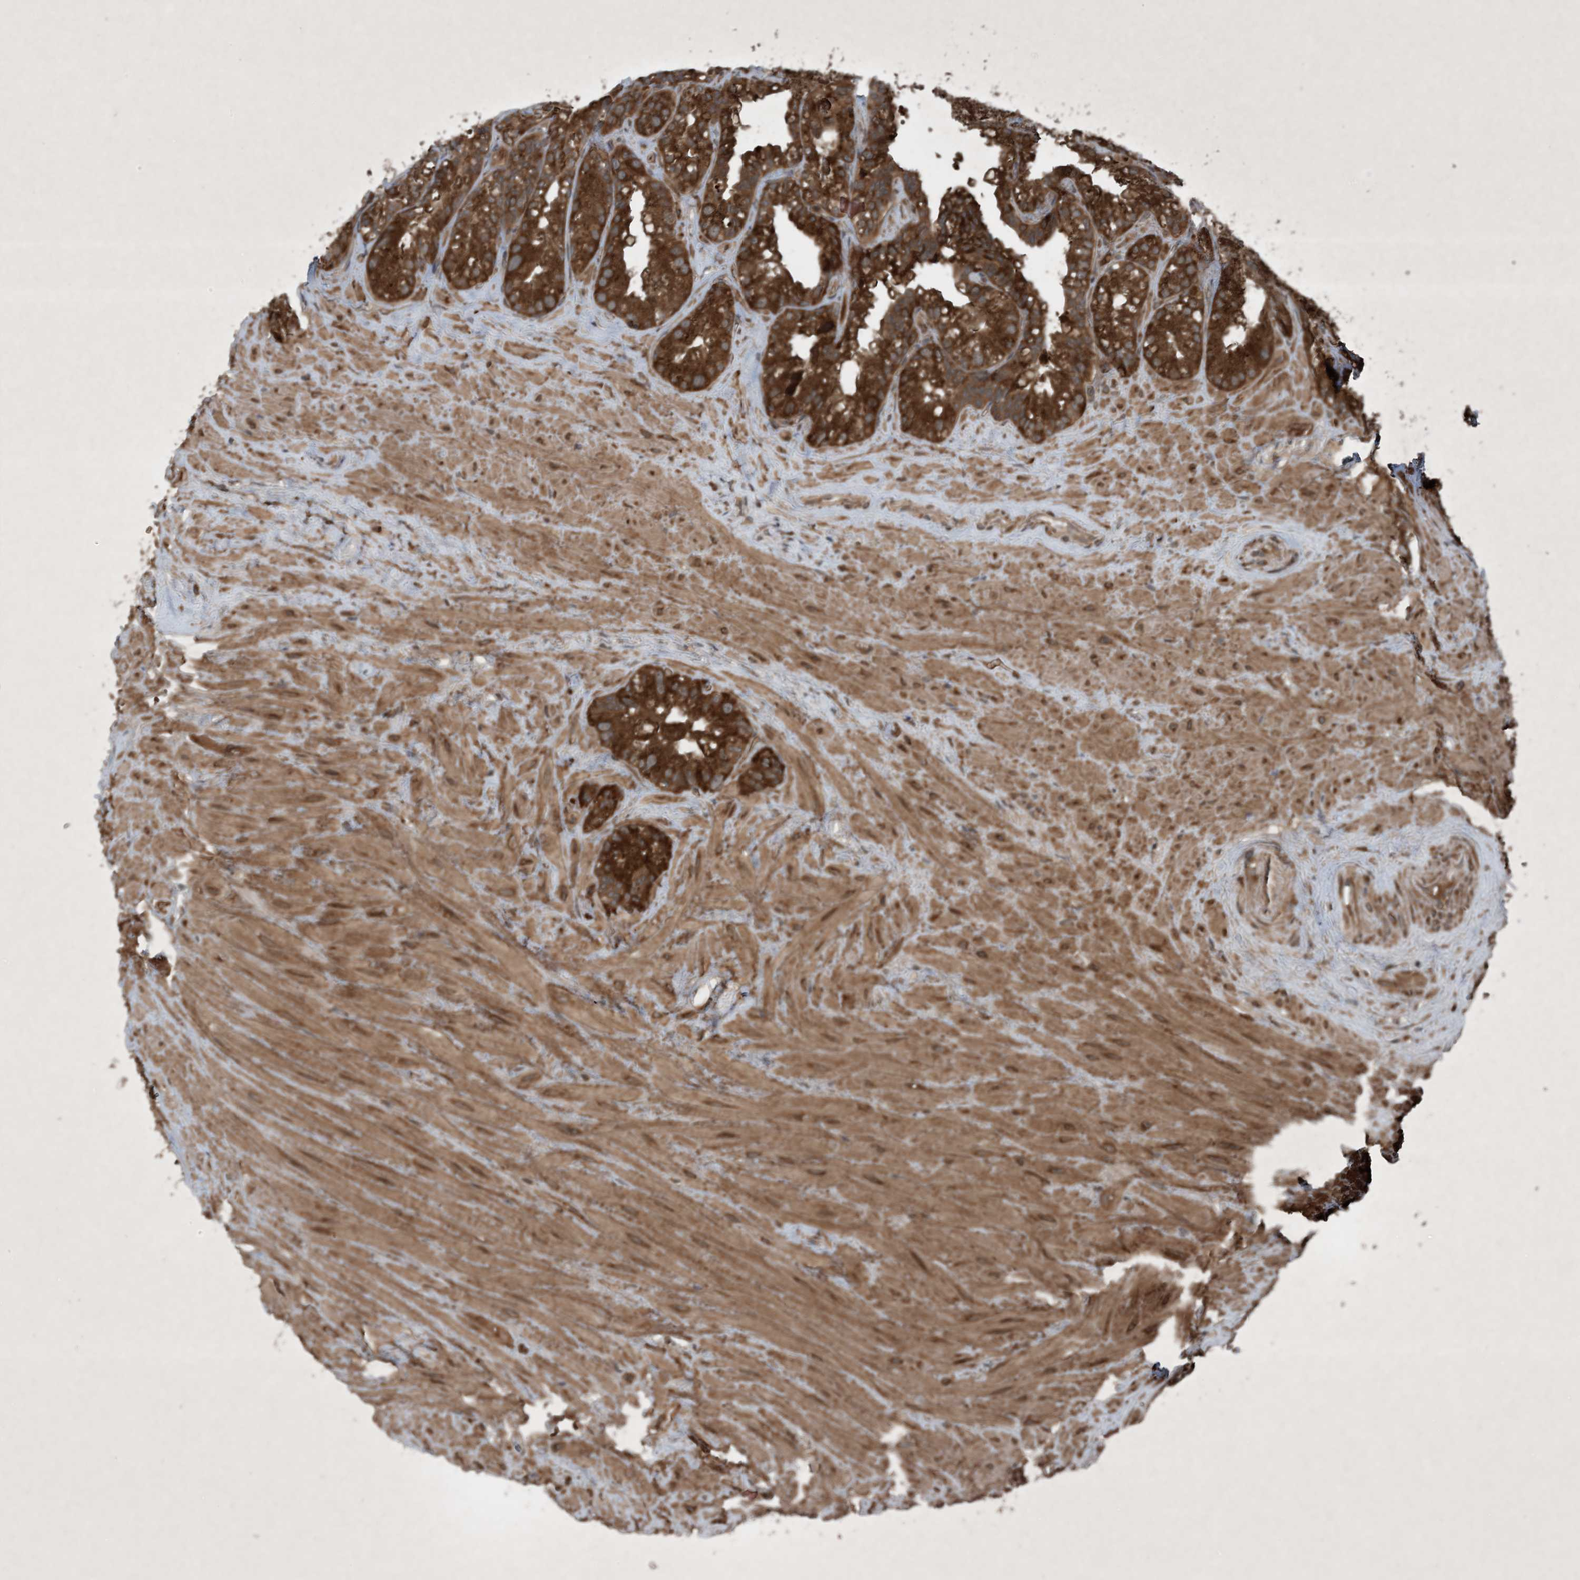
{"staining": {"intensity": "strong", "quantity": ">75%", "location": "cytoplasmic/membranous"}, "tissue": "seminal vesicle", "cell_type": "Glandular cells", "image_type": "normal", "snomed": [{"axis": "morphology", "description": "Normal tissue, NOS"}, {"axis": "topography", "description": "Prostate"}, {"axis": "topography", "description": "Seminal veicle"}], "caption": "Immunohistochemistry of benign human seminal vesicle exhibits high levels of strong cytoplasmic/membranous expression in approximately >75% of glandular cells.", "gene": "GNG5", "patient": {"sex": "male", "age": 68}}